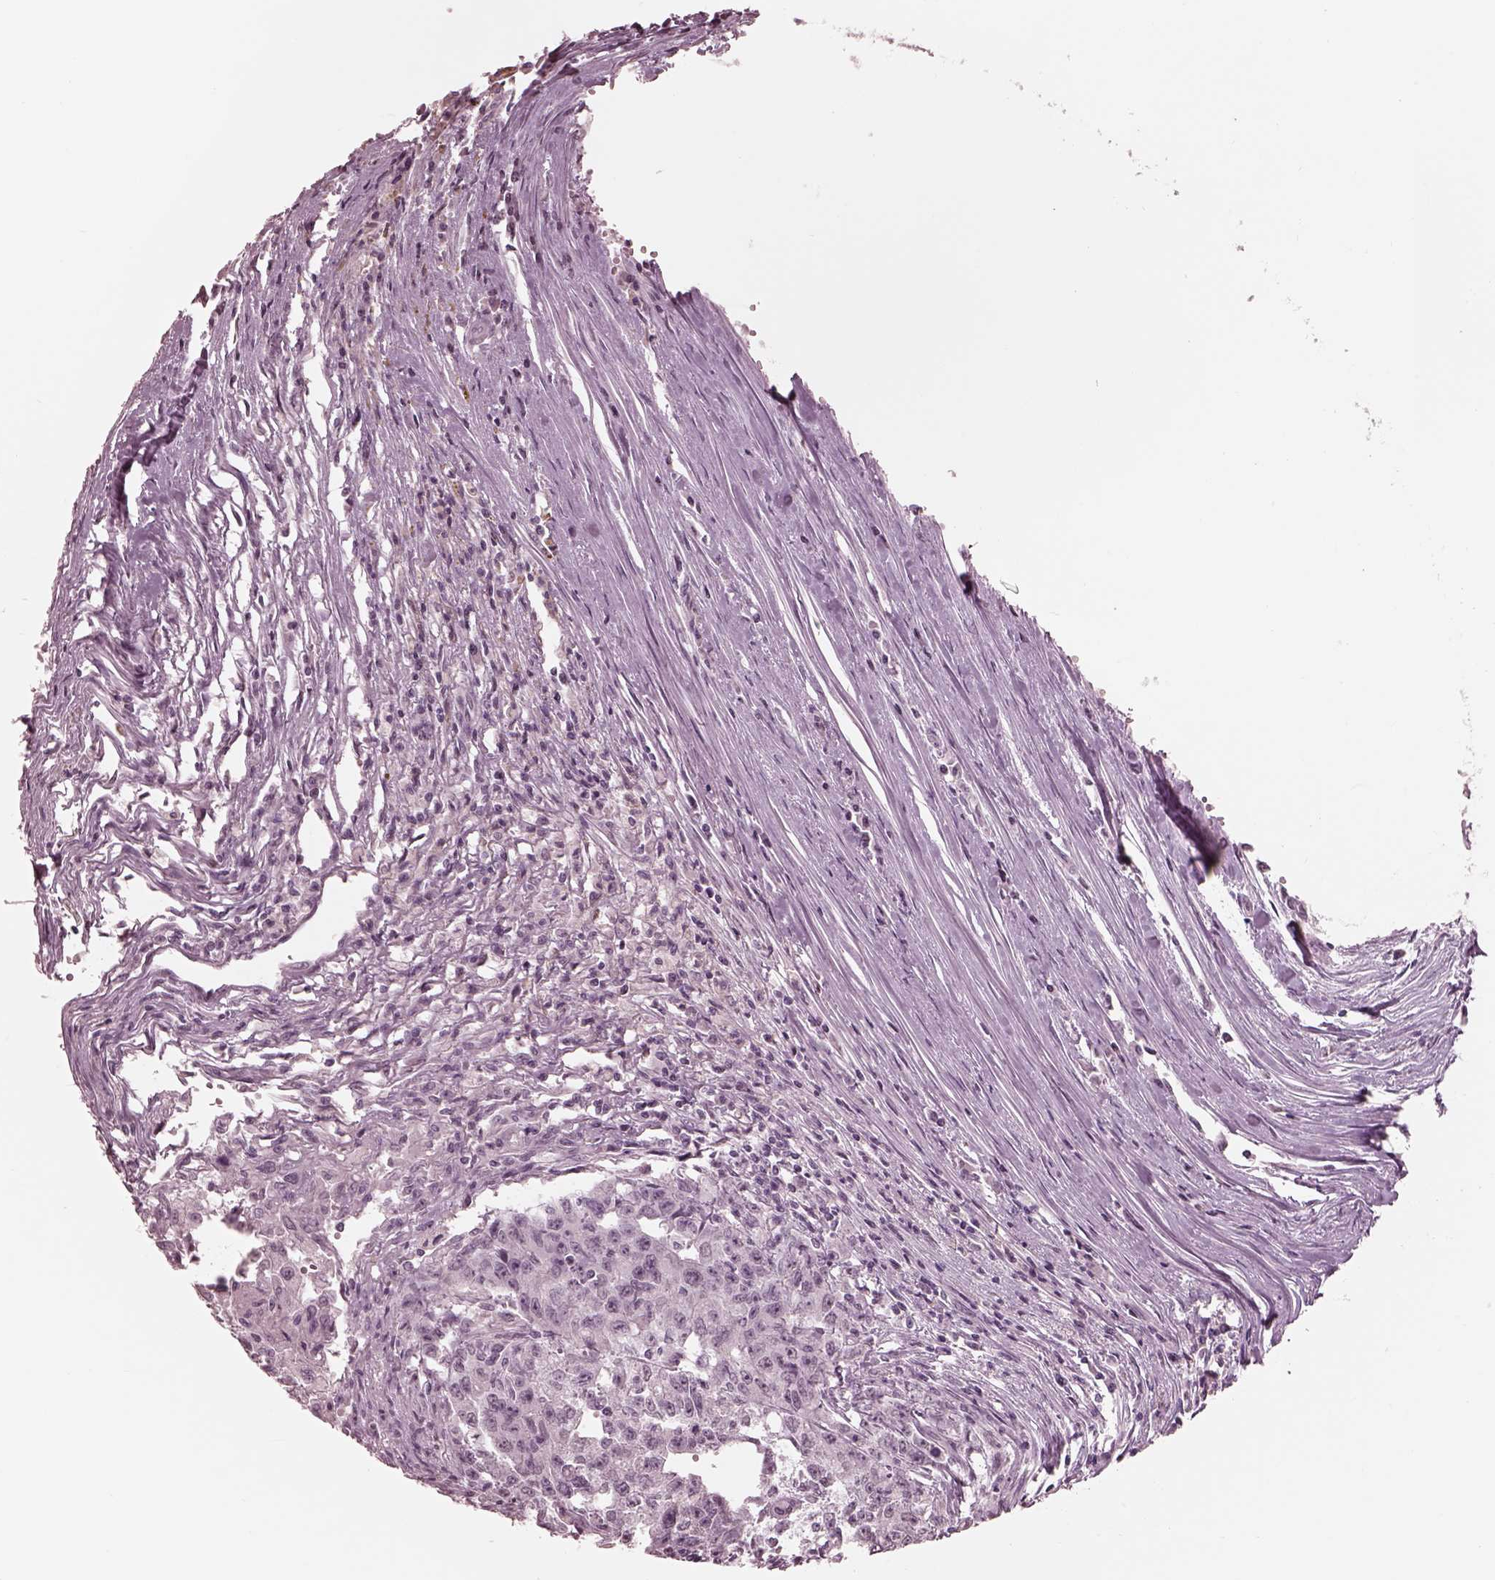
{"staining": {"intensity": "negative", "quantity": "none", "location": "none"}, "tissue": "testis cancer", "cell_type": "Tumor cells", "image_type": "cancer", "snomed": [{"axis": "morphology", "description": "Carcinoma, Embryonal, NOS"}, {"axis": "morphology", "description": "Teratoma, malignant, NOS"}, {"axis": "topography", "description": "Testis"}], "caption": "DAB immunohistochemical staining of human testis cancer reveals no significant positivity in tumor cells.", "gene": "GARIN4", "patient": {"sex": "male", "age": 24}}